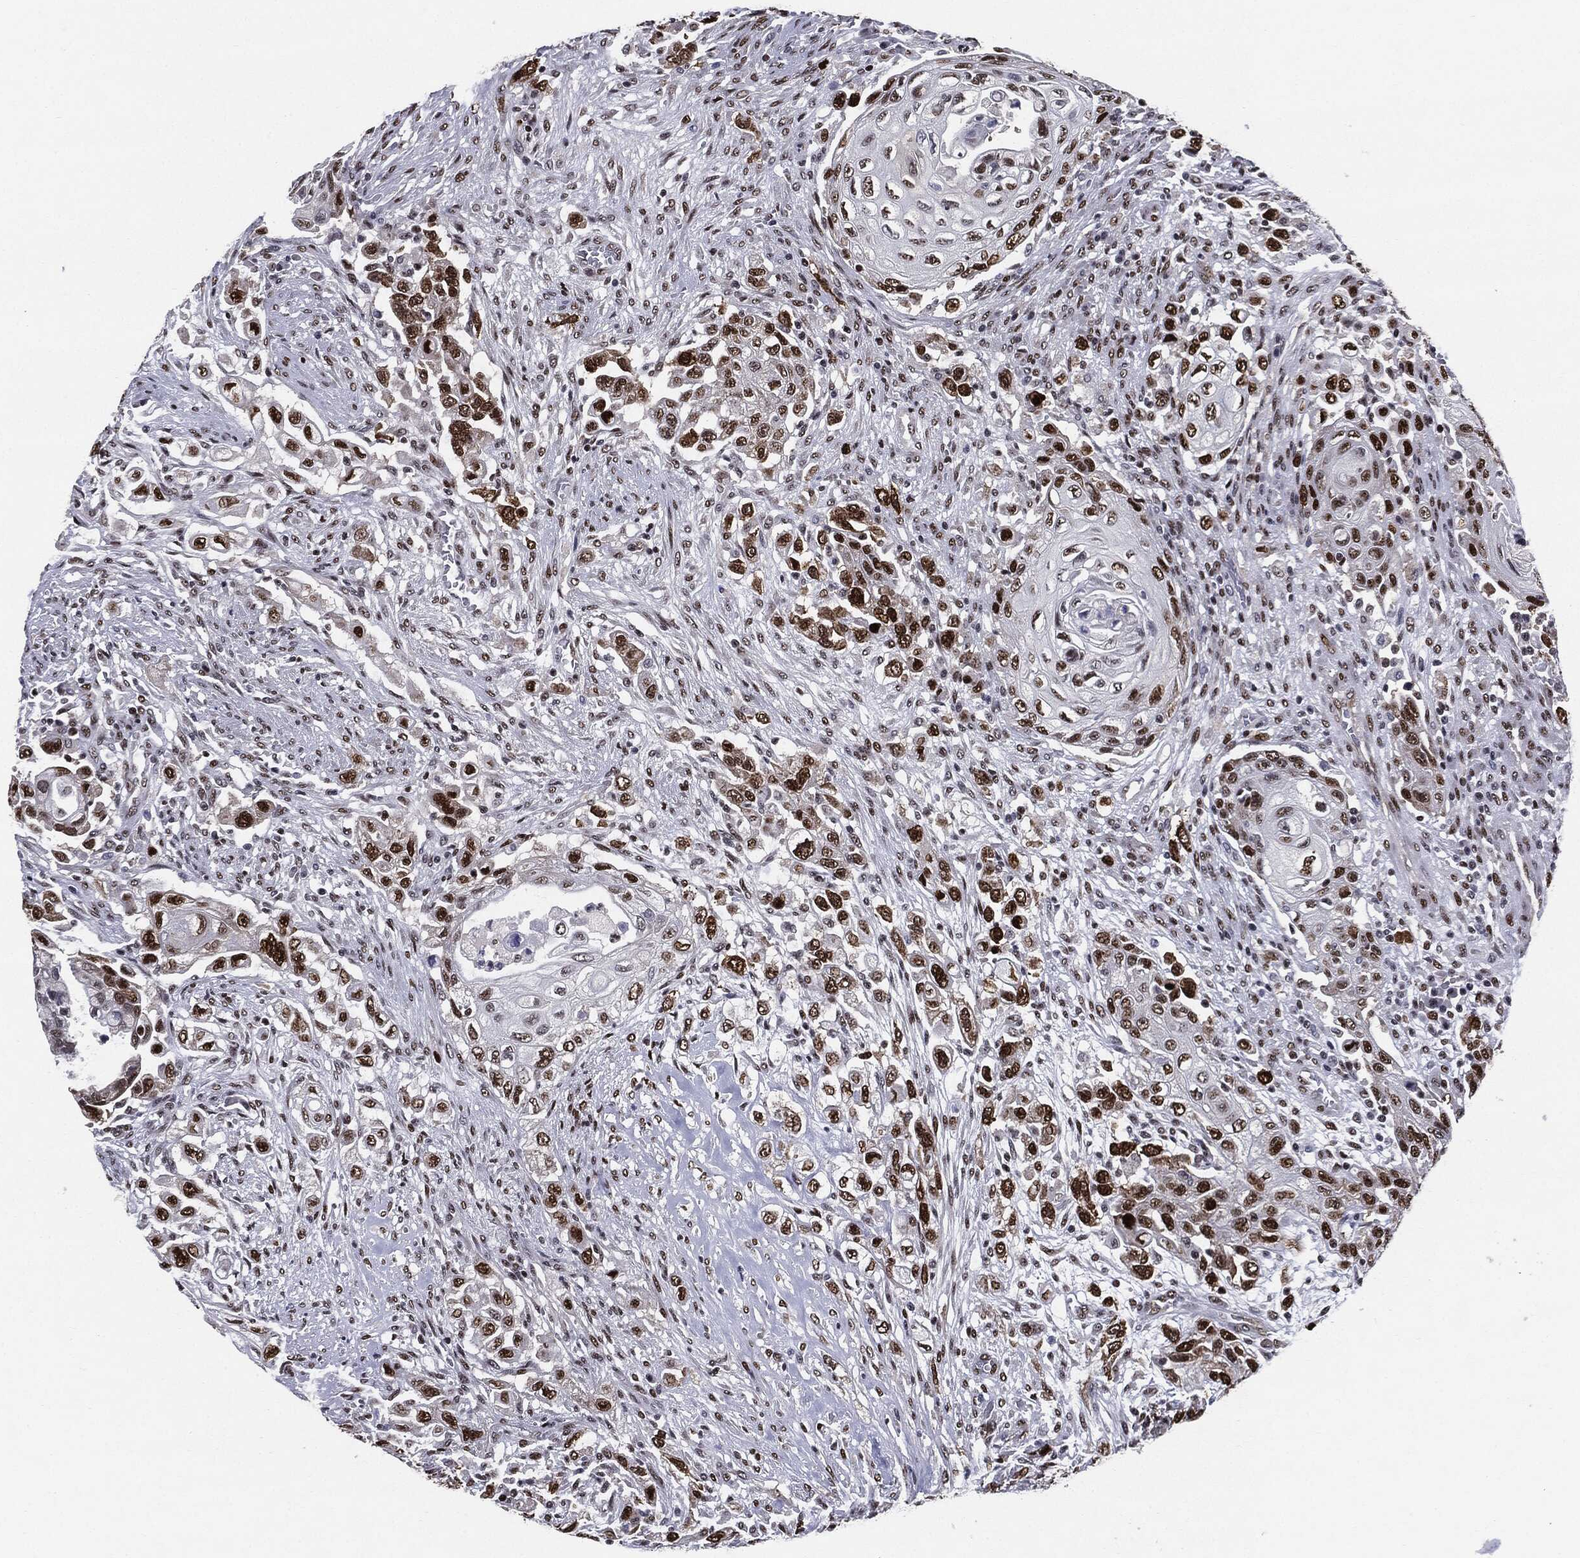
{"staining": {"intensity": "strong", "quantity": "25%-75%", "location": "nuclear"}, "tissue": "urothelial cancer", "cell_type": "Tumor cells", "image_type": "cancer", "snomed": [{"axis": "morphology", "description": "Urothelial carcinoma, High grade"}, {"axis": "topography", "description": "Urinary bladder"}], "caption": "High-grade urothelial carcinoma tissue reveals strong nuclear positivity in approximately 25%-75% of tumor cells", "gene": "JUN", "patient": {"sex": "female", "age": 56}}